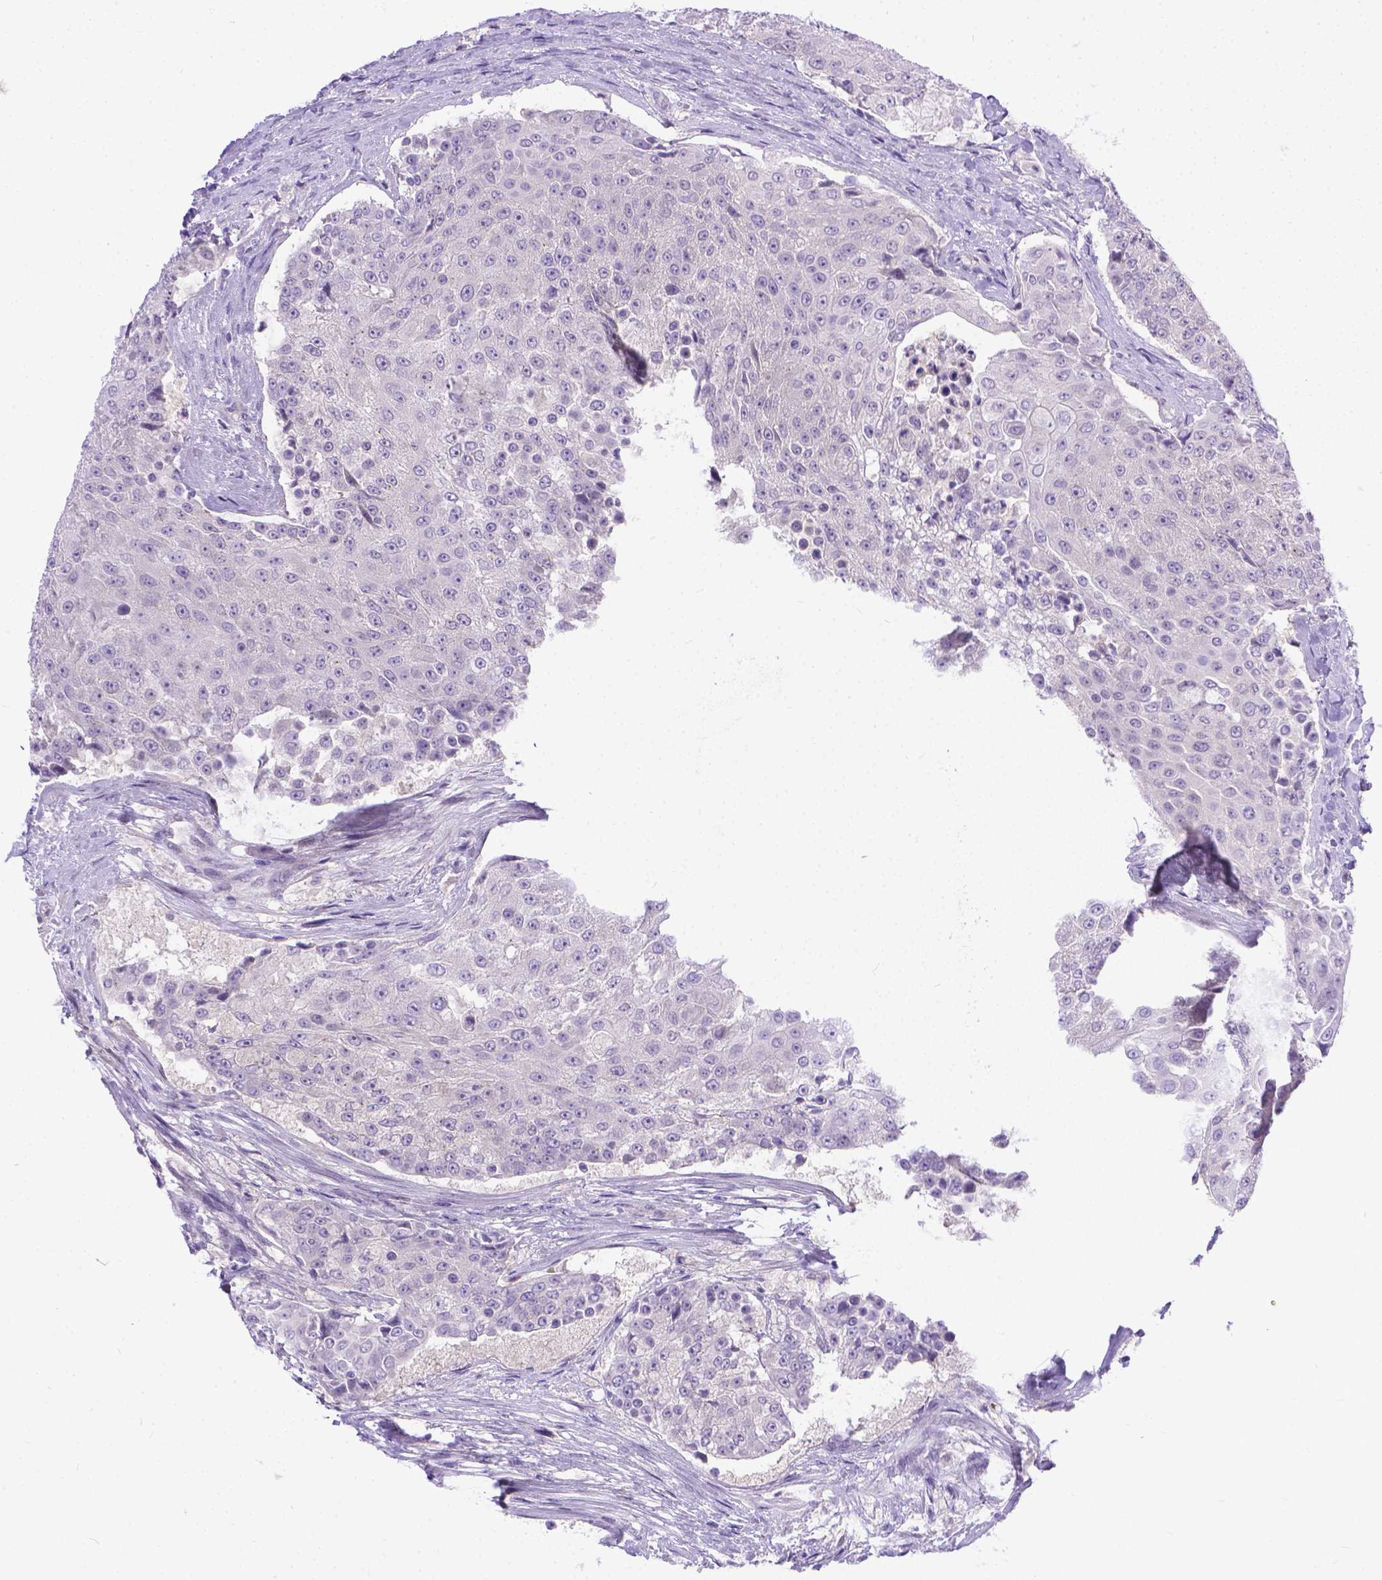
{"staining": {"intensity": "negative", "quantity": "none", "location": "none"}, "tissue": "urothelial cancer", "cell_type": "Tumor cells", "image_type": "cancer", "snomed": [{"axis": "morphology", "description": "Urothelial carcinoma, High grade"}, {"axis": "topography", "description": "Urinary bladder"}], "caption": "The micrograph reveals no staining of tumor cells in urothelial cancer. The staining was performed using DAB to visualize the protein expression in brown, while the nuclei were stained in blue with hematoxylin (Magnification: 20x).", "gene": "TTLL6", "patient": {"sex": "female", "age": 63}}